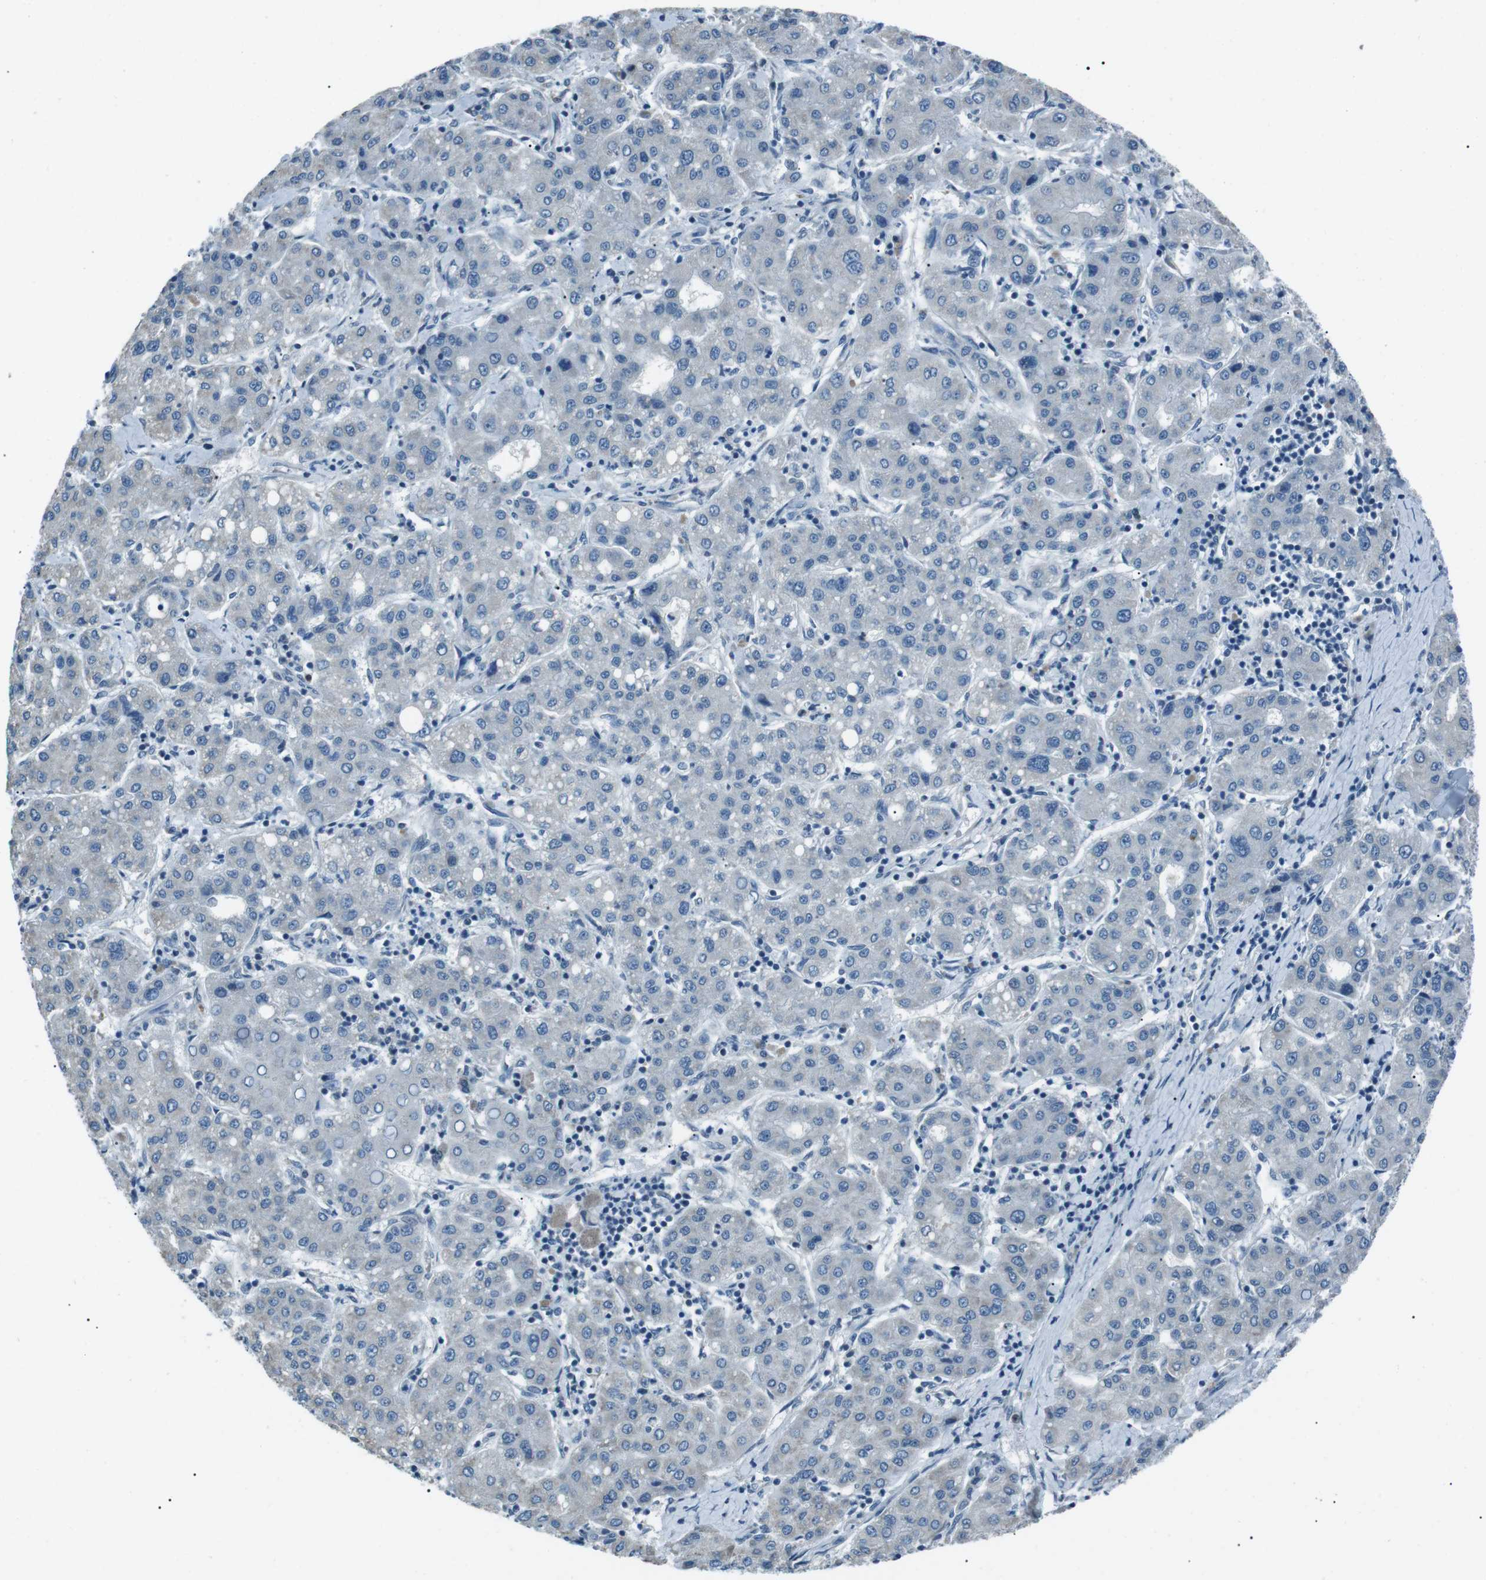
{"staining": {"intensity": "negative", "quantity": "none", "location": "none"}, "tissue": "liver cancer", "cell_type": "Tumor cells", "image_type": "cancer", "snomed": [{"axis": "morphology", "description": "Carcinoma, Hepatocellular, NOS"}, {"axis": "topography", "description": "Liver"}], "caption": "IHC image of hepatocellular carcinoma (liver) stained for a protein (brown), which reveals no staining in tumor cells.", "gene": "SERPINB2", "patient": {"sex": "male", "age": 65}}